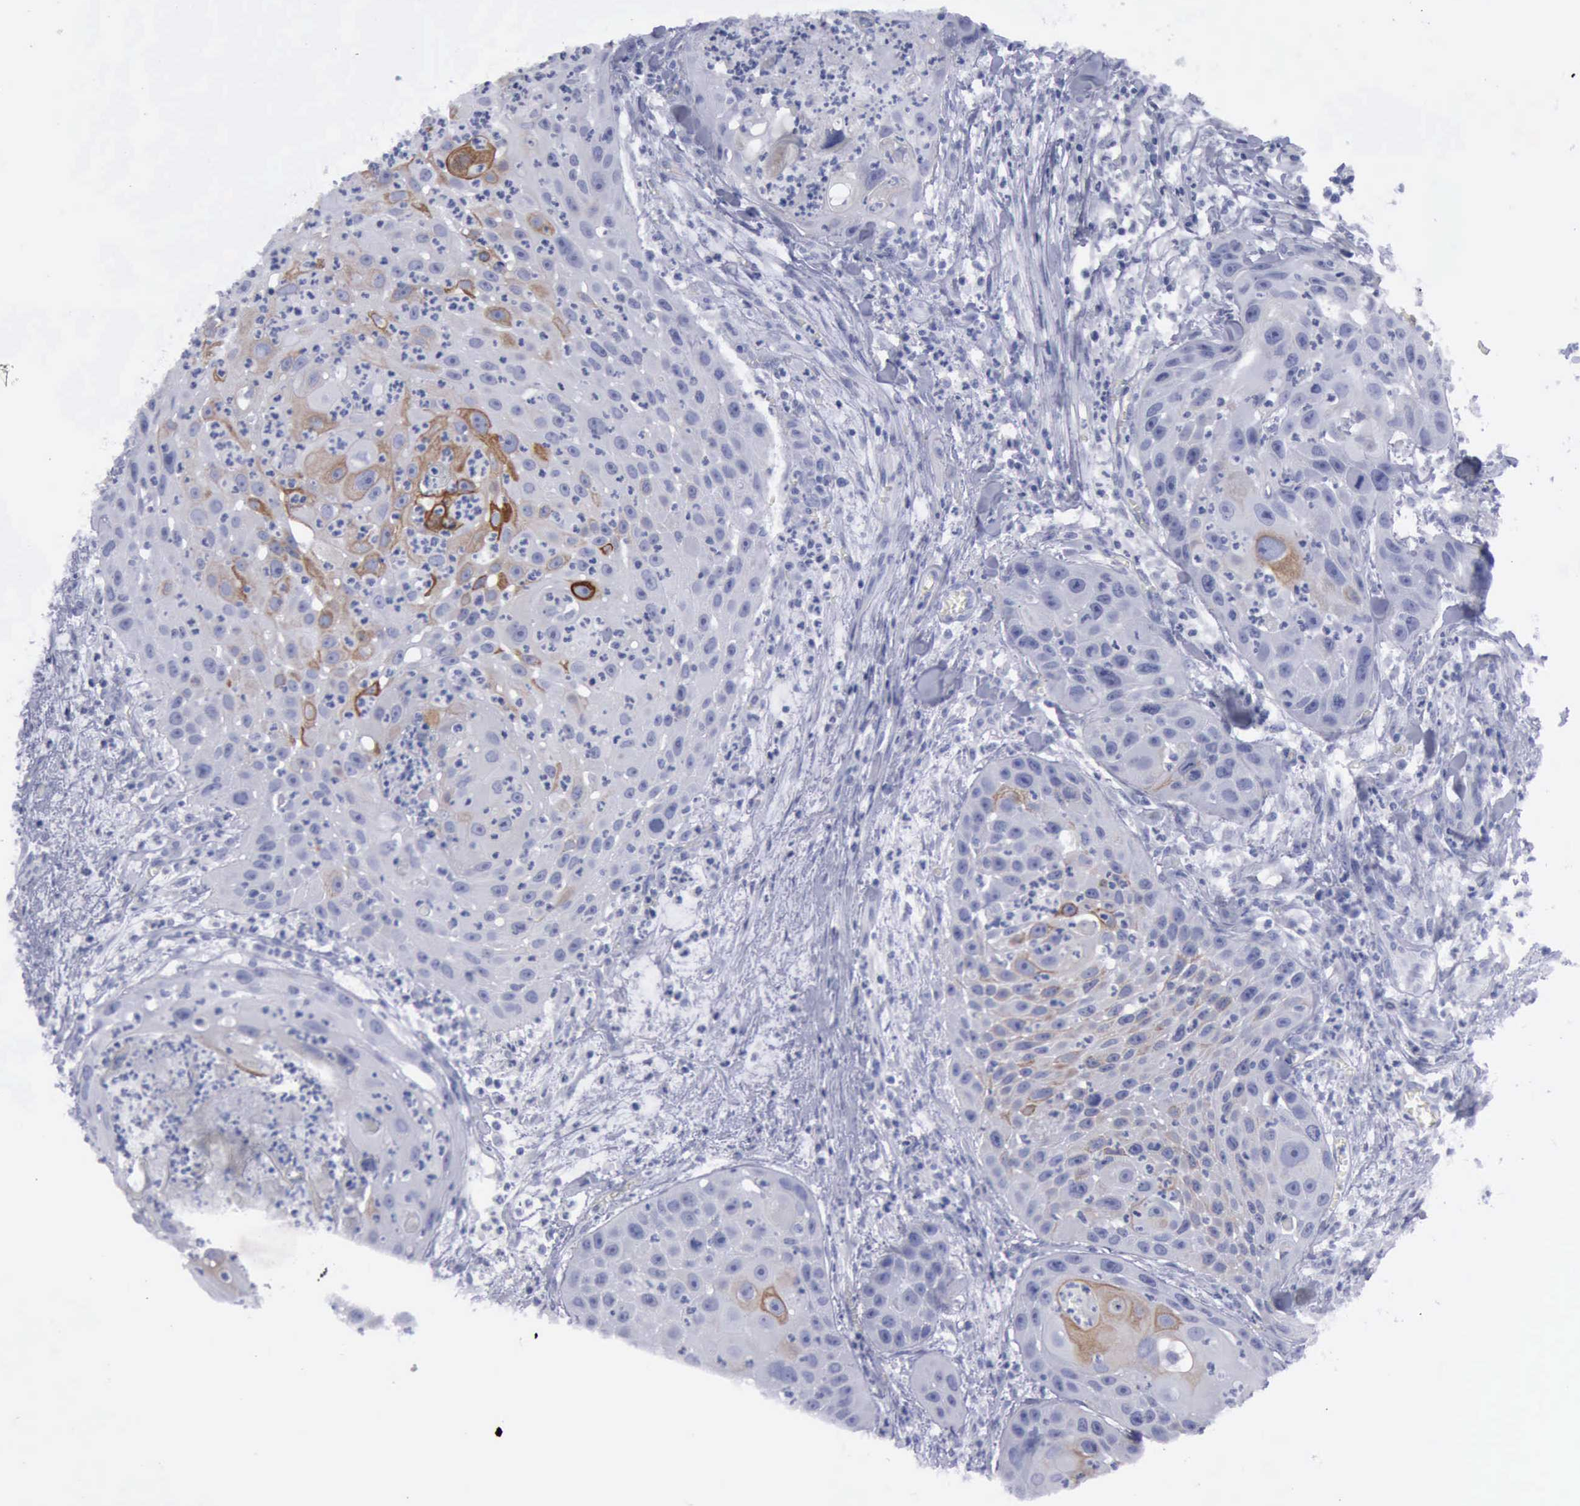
{"staining": {"intensity": "moderate", "quantity": "<25%", "location": "cytoplasmic/membranous"}, "tissue": "head and neck cancer", "cell_type": "Tumor cells", "image_type": "cancer", "snomed": [{"axis": "morphology", "description": "Squamous cell carcinoma, NOS"}, {"axis": "topography", "description": "Head-Neck"}], "caption": "A brown stain shows moderate cytoplasmic/membranous positivity of a protein in human head and neck cancer tumor cells. Using DAB (3,3'-diaminobenzidine) (brown) and hematoxylin (blue) stains, captured at high magnification using brightfield microscopy.", "gene": "KRT13", "patient": {"sex": "male", "age": 64}}